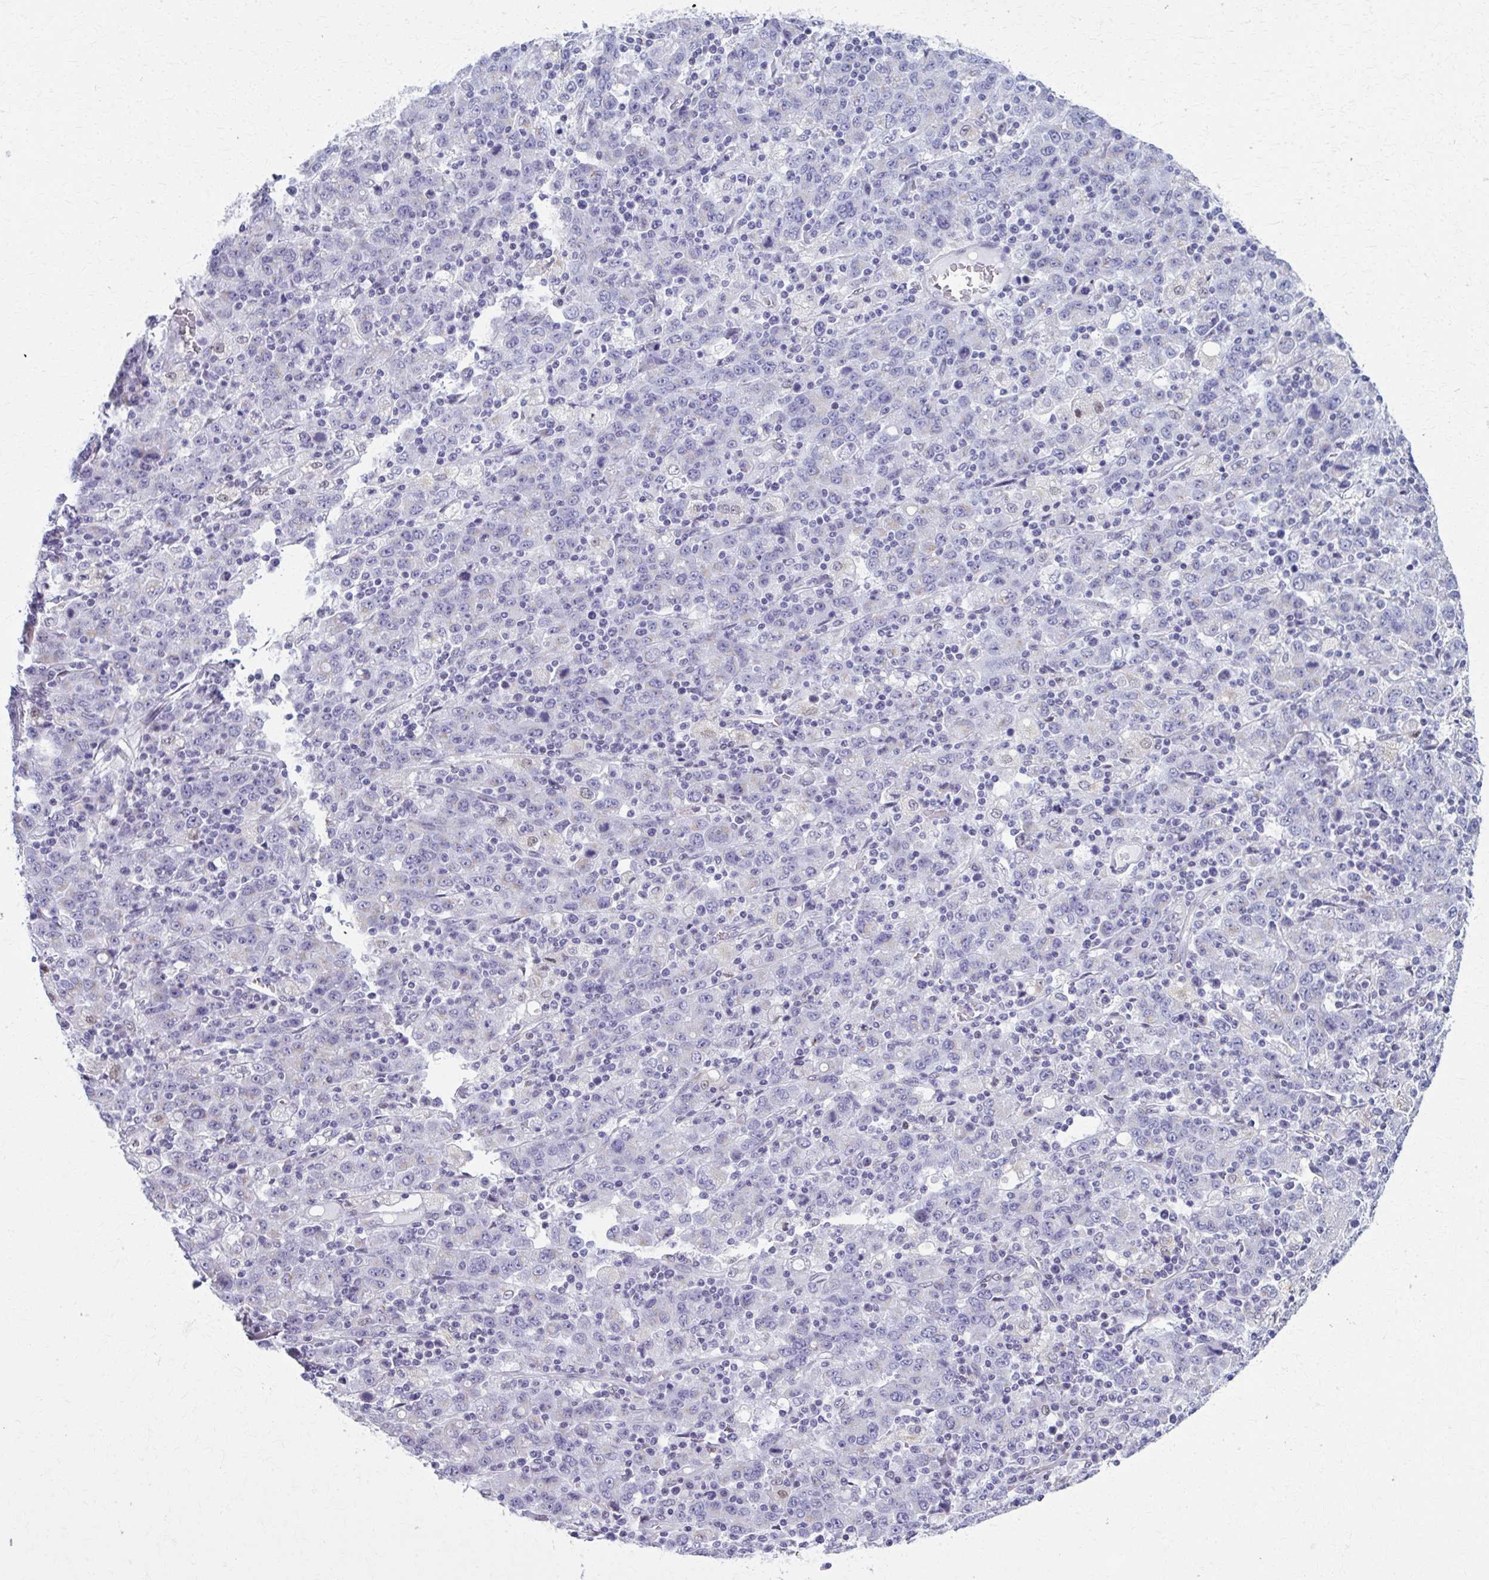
{"staining": {"intensity": "negative", "quantity": "none", "location": "none"}, "tissue": "stomach cancer", "cell_type": "Tumor cells", "image_type": "cancer", "snomed": [{"axis": "morphology", "description": "Adenocarcinoma, NOS"}, {"axis": "topography", "description": "Stomach, upper"}], "caption": "Image shows no protein staining in tumor cells of stomach adenocarcinoma tissue.", "gene": "SCLY", "patient": {"sex": "male", "age": 69}}